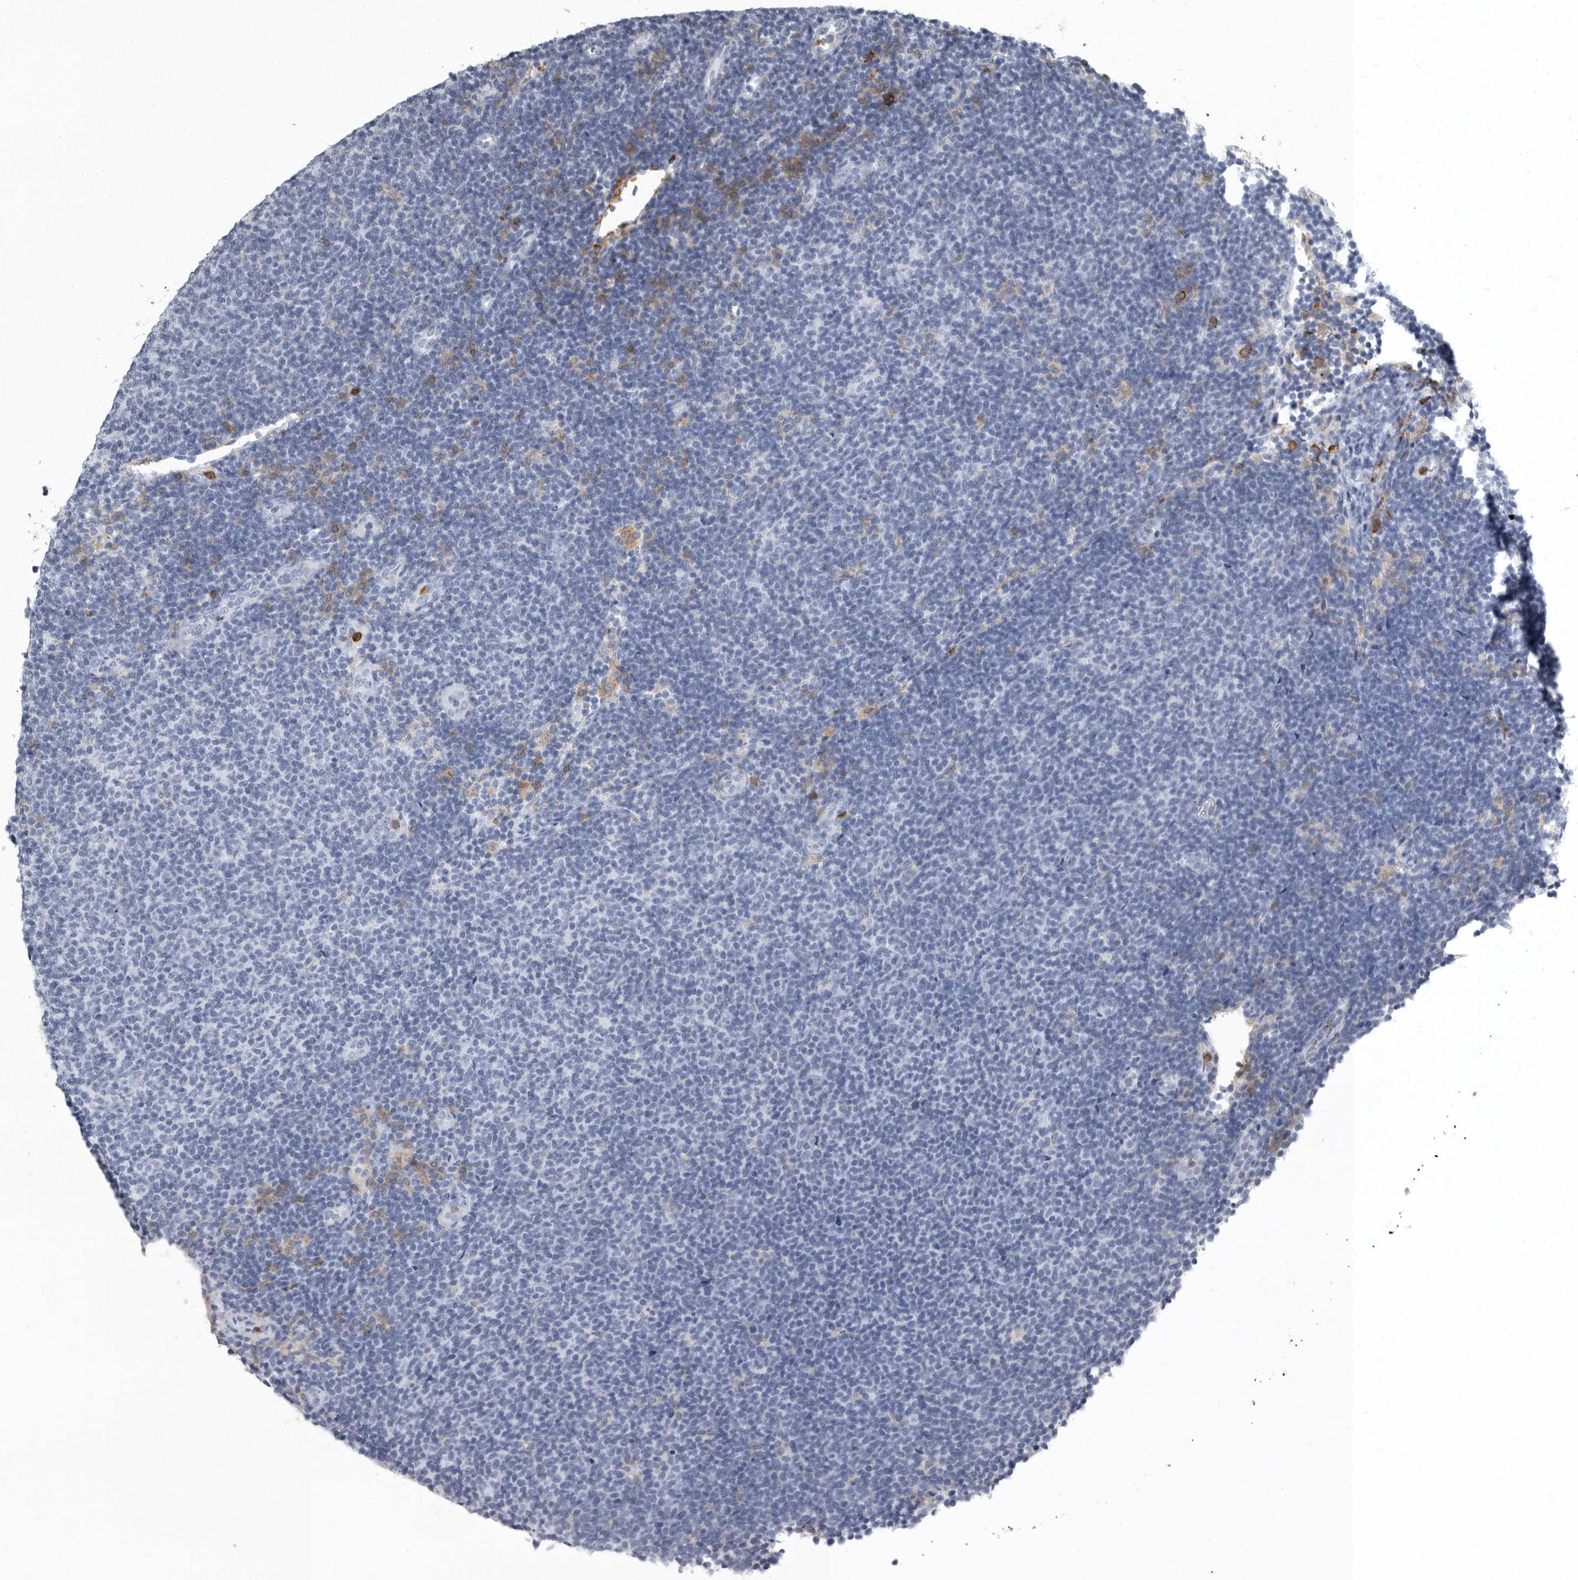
{"staining": {"intensity": "negative", "quantity": "none", "location": "none"}, "tissue": "lymphoma", "cell_type": "Tumor cells", "image_type": "cancer", "snomed": [{"axis": "morphology", "description": "Malignant lymphoma, non-Hodgkin's type, Low grade"}, {"axis": "topography", "description": "Lymph node"}], "caption": "Protein analysis of lymphoma shows no significant positivity in tumor cells.", "gene": "FCER1G", "patient": {"sex": "male", "age": 66}}